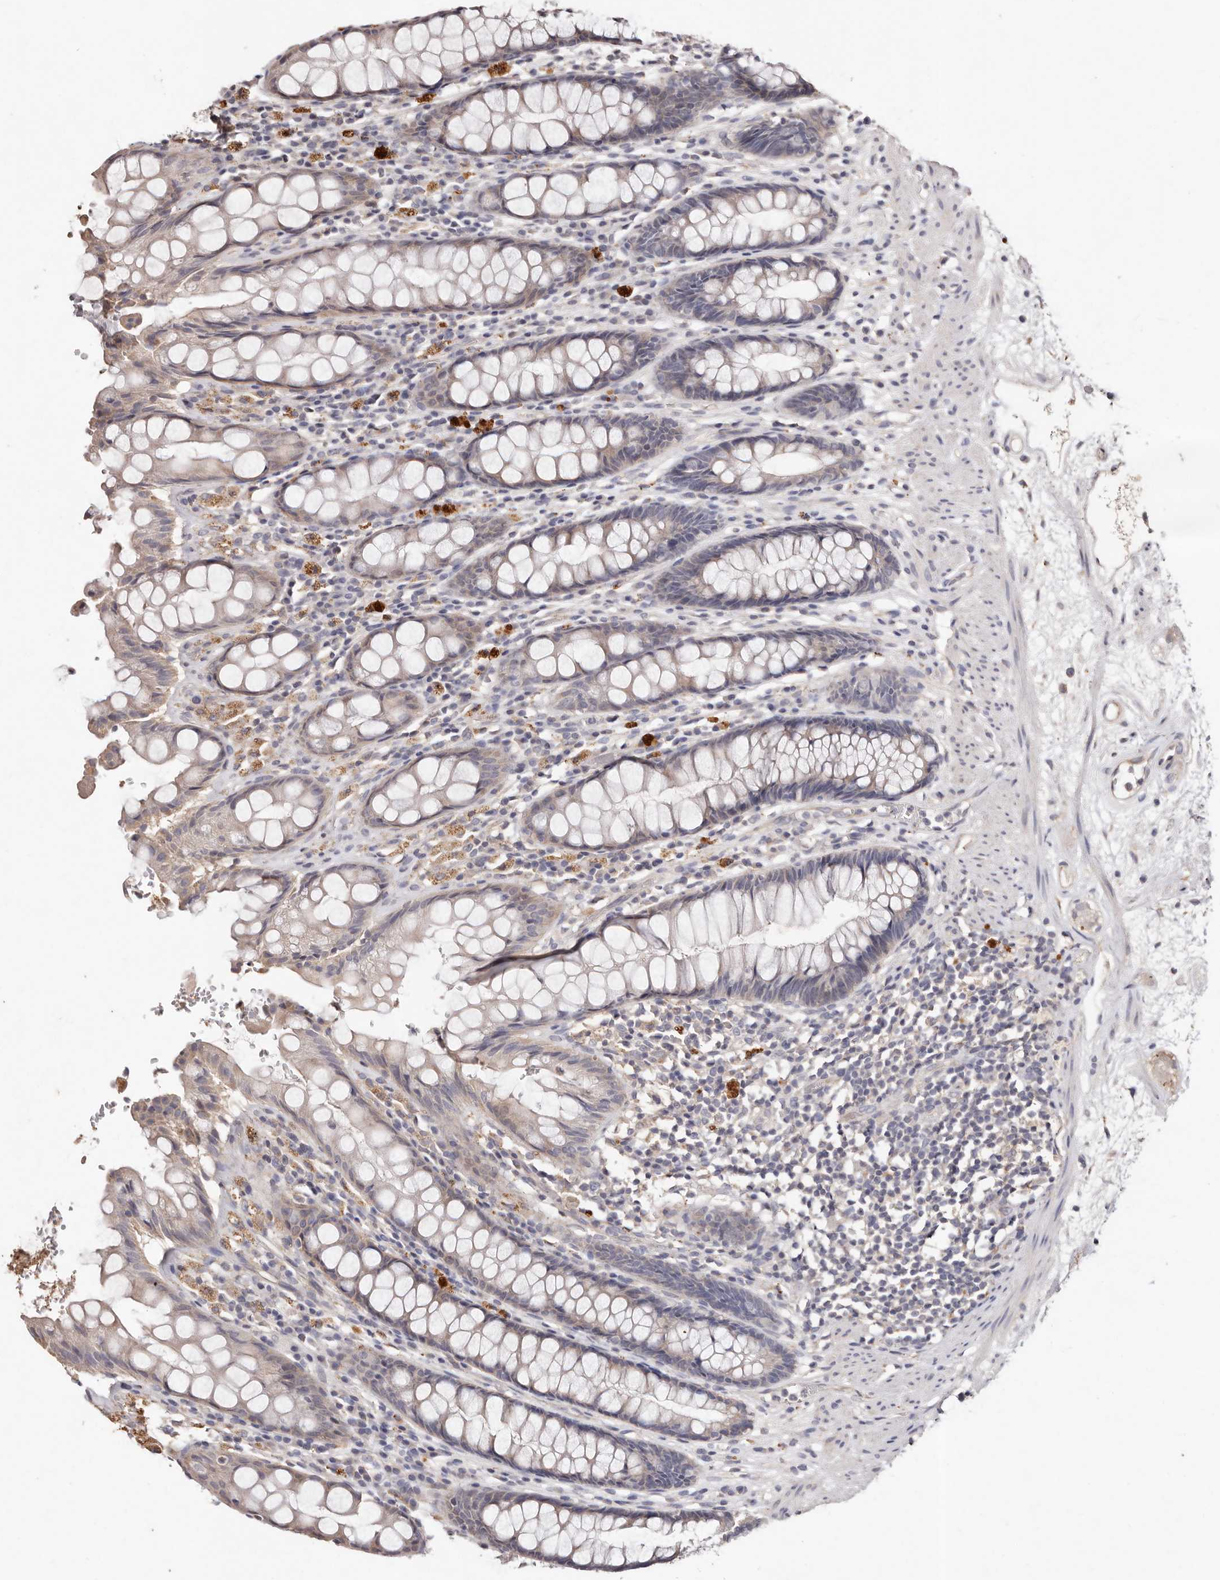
{"staining": {"intensity": "weak", "quantity": "<25%", "location": "cytoplasmic/membranous"}, "tissue": "rectum", "cell_type": "Glandular cells", "image_type": "normal", "snomed": [{"axis": "morphology", "description": "Normal tissue, NOS"}, {"axis": "topography", "description": "Rectum"}], "caption": "A high-resolution image shows immunohistochemistry staining of unremarkable rectum, which displays no significant expression in glandular cells.", "gene": "THBS3", "patient": {"sex": "male", "age": 64}}